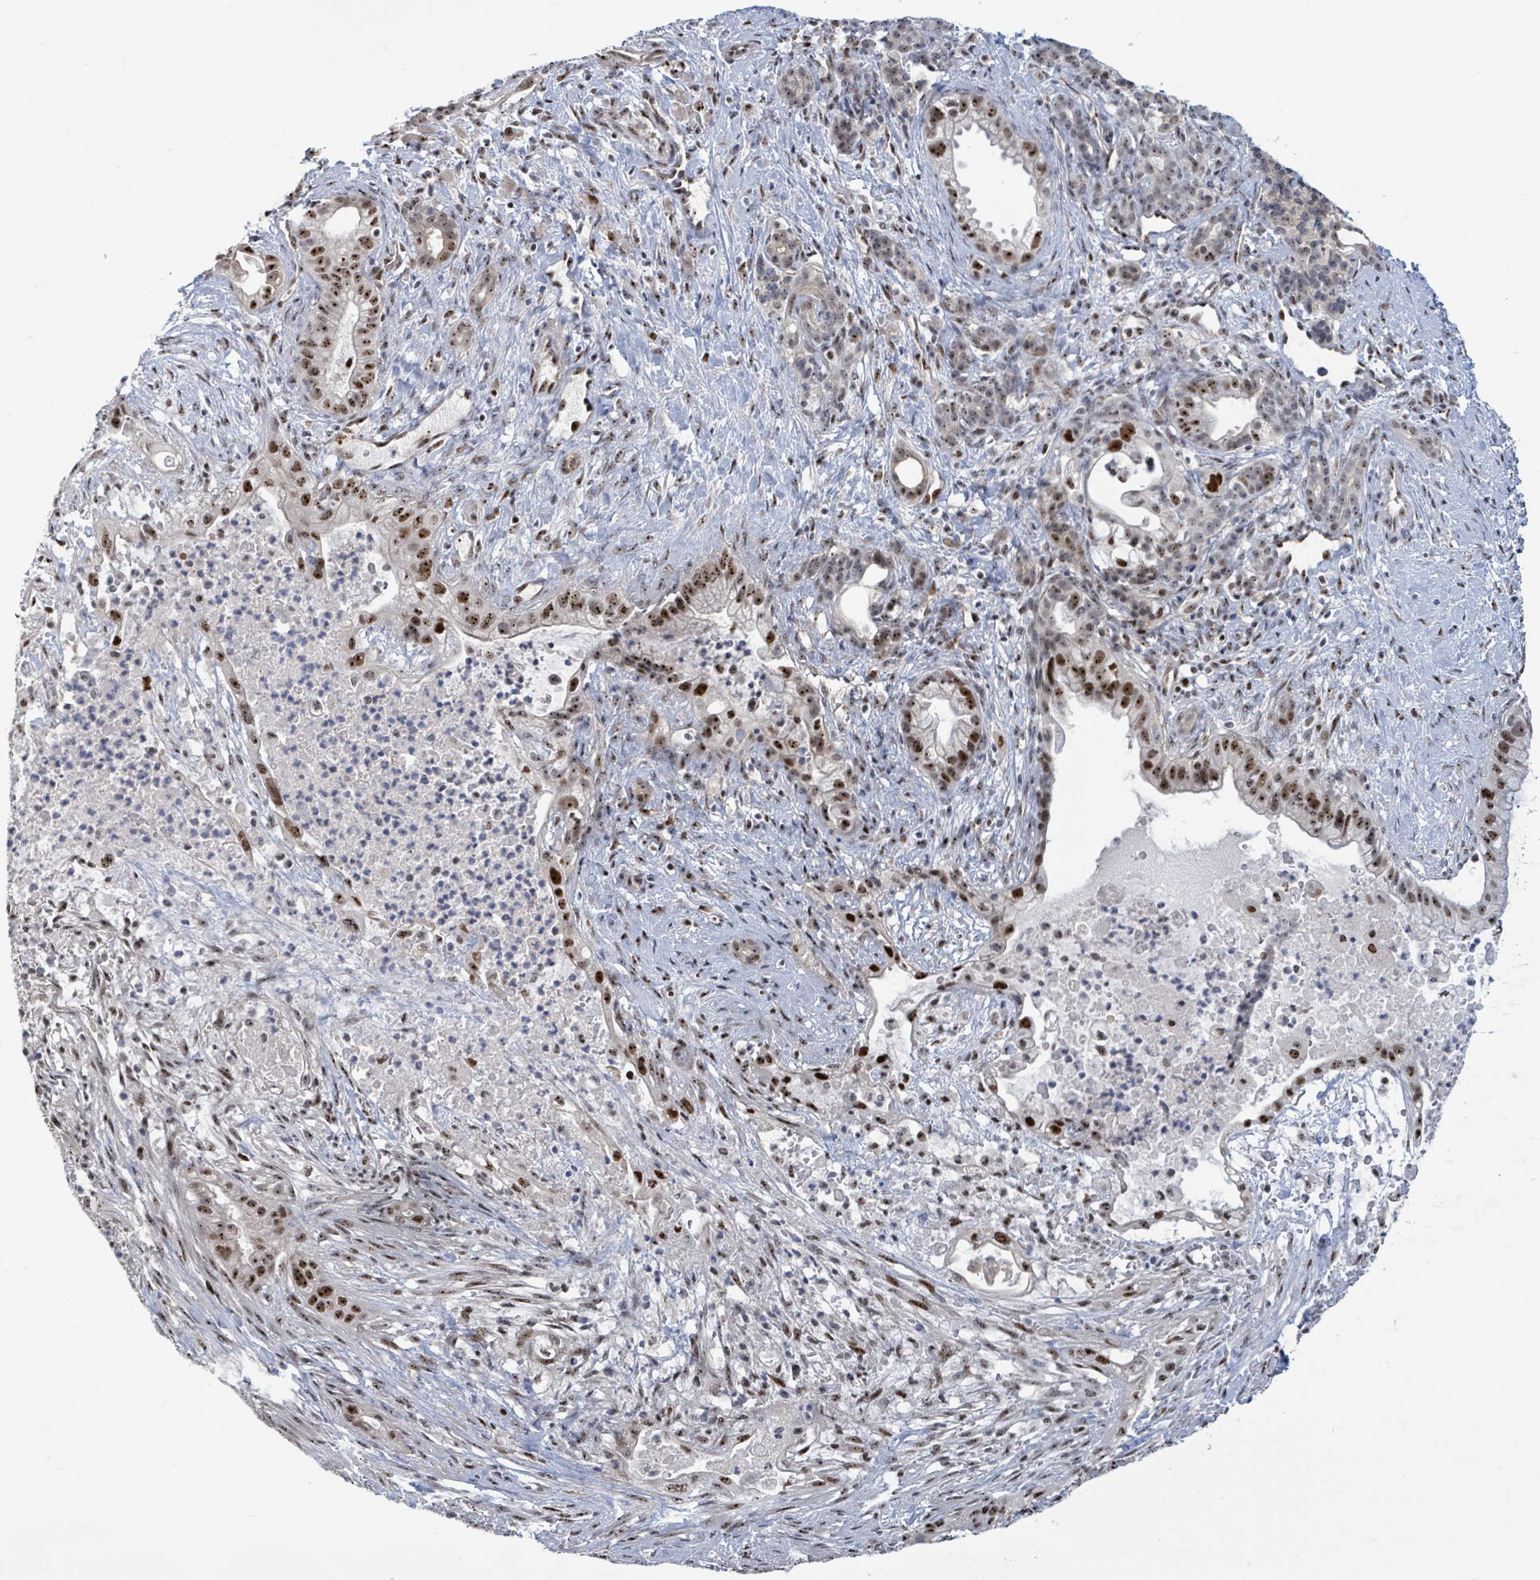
{"staining": {"intensity": "strong", "quantity": ">75%", "location": "nuclear"}, "tissue": "pancreatic cancer", "cell_type": "Tumor cells", "image_type": "cancer", "snomed": [{"axis": "morphology", "description": "Adenocarcinoma, NOS"}, {"axis": "topography", "description": "Pancreas"}], "caption": "This micrograph exhibits immunohistochemistry staining of adenocarcinoma (pancreatic), with high strong nuclear expression in approximately >75% of tumor cells.", "gene": "RRN3", "patient": {"sex": "male", "age": 44}}